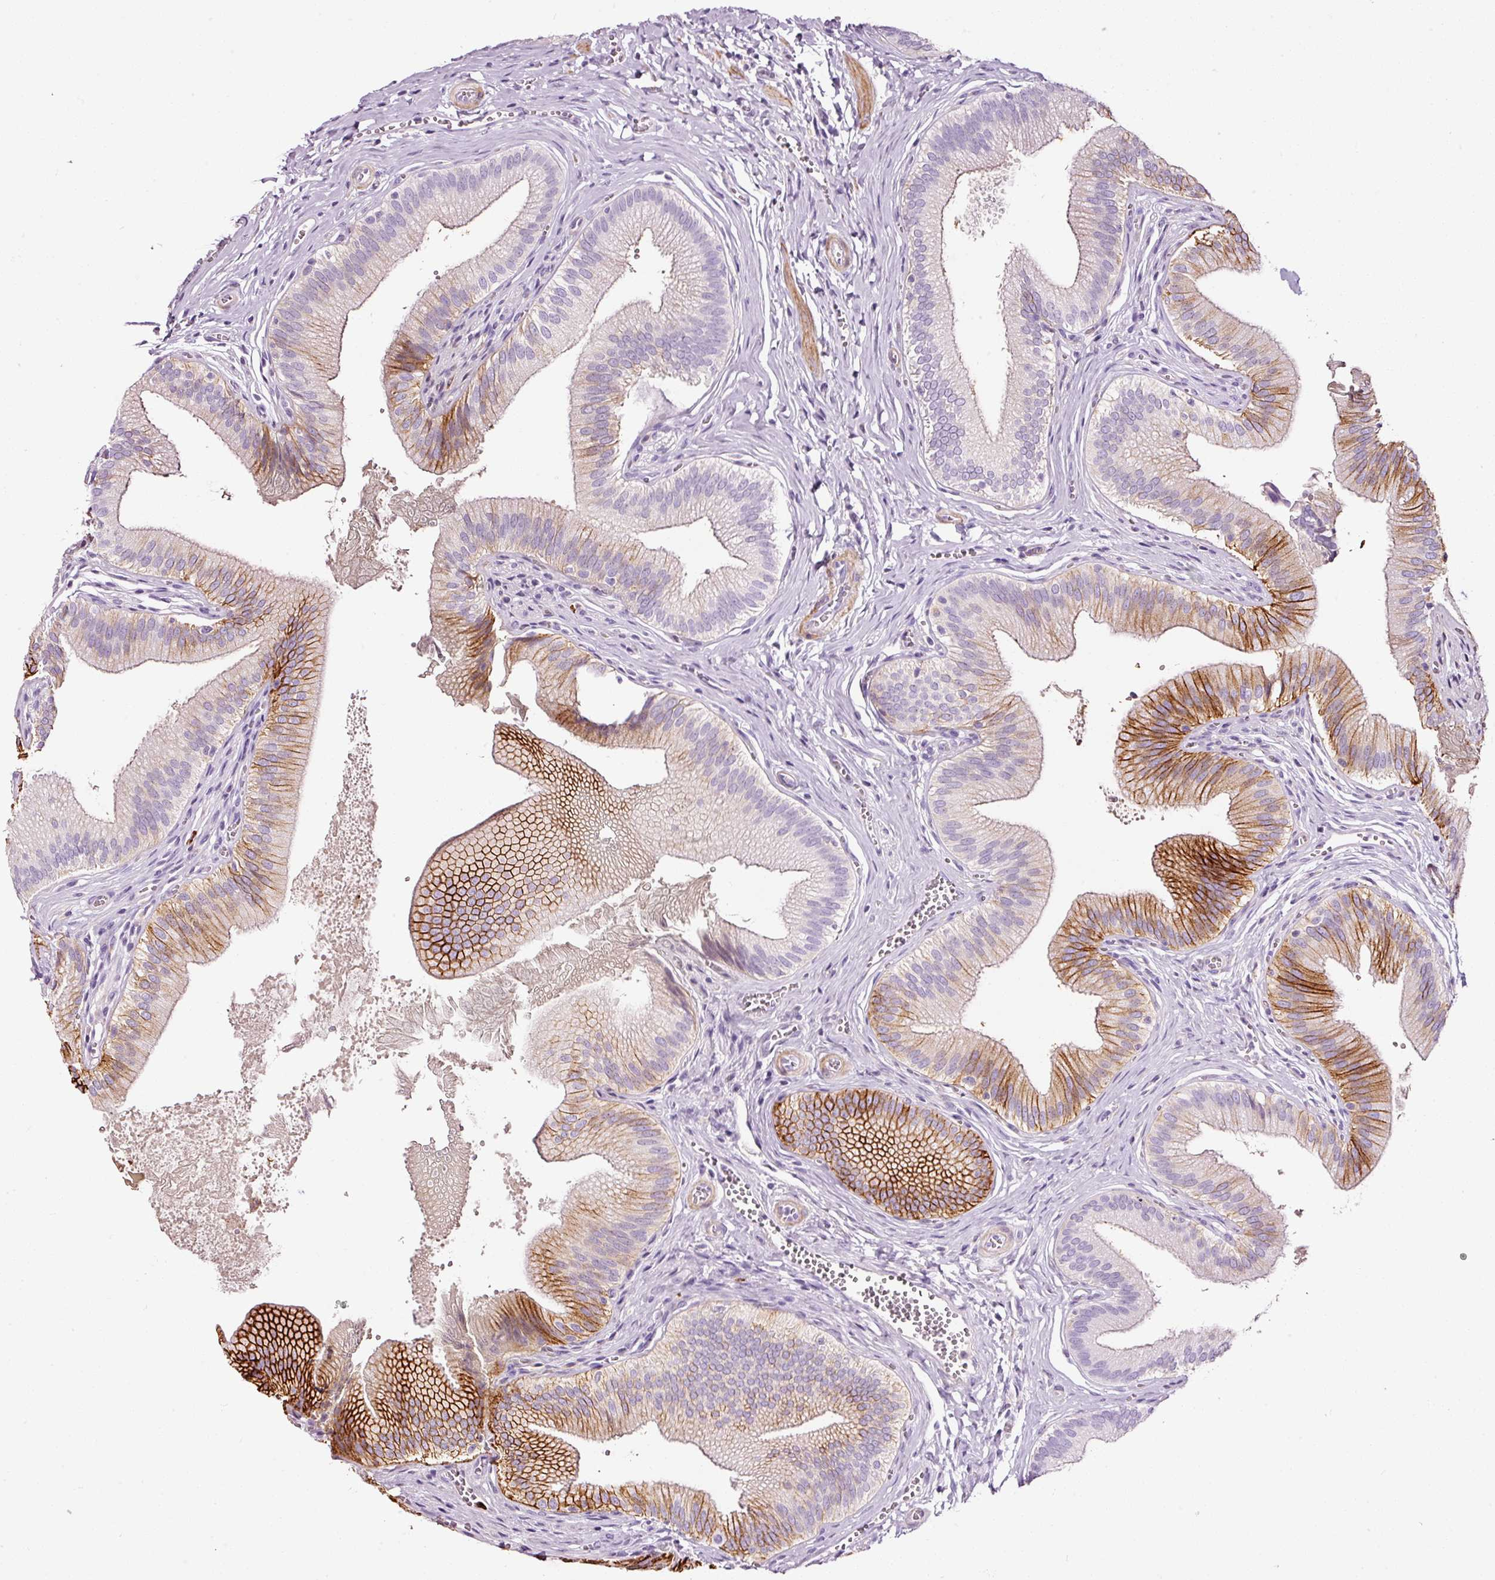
{"staining": {"intensity": "strong", "quantity": "25%-75%", "location": "cytoplasmic/membranous"}, "tissue": "gallbladder", "cell_type": "Glandular cells", "image_type": "normal", "snomed": [{"axis": "morphology", "description": "Normal tissue, NOS"}, {"axis": "topography", "description": "Gallbladder"}], "caption": "Protein positivity by immunohistochemistry (IHC) demonstrates strong cytoplasmic/membranous positivity in about 25%-75% of glandular cells in normal gallbladder.", "gene": "CYB561A3", "patient": {"sex": "male", "age": 17}}